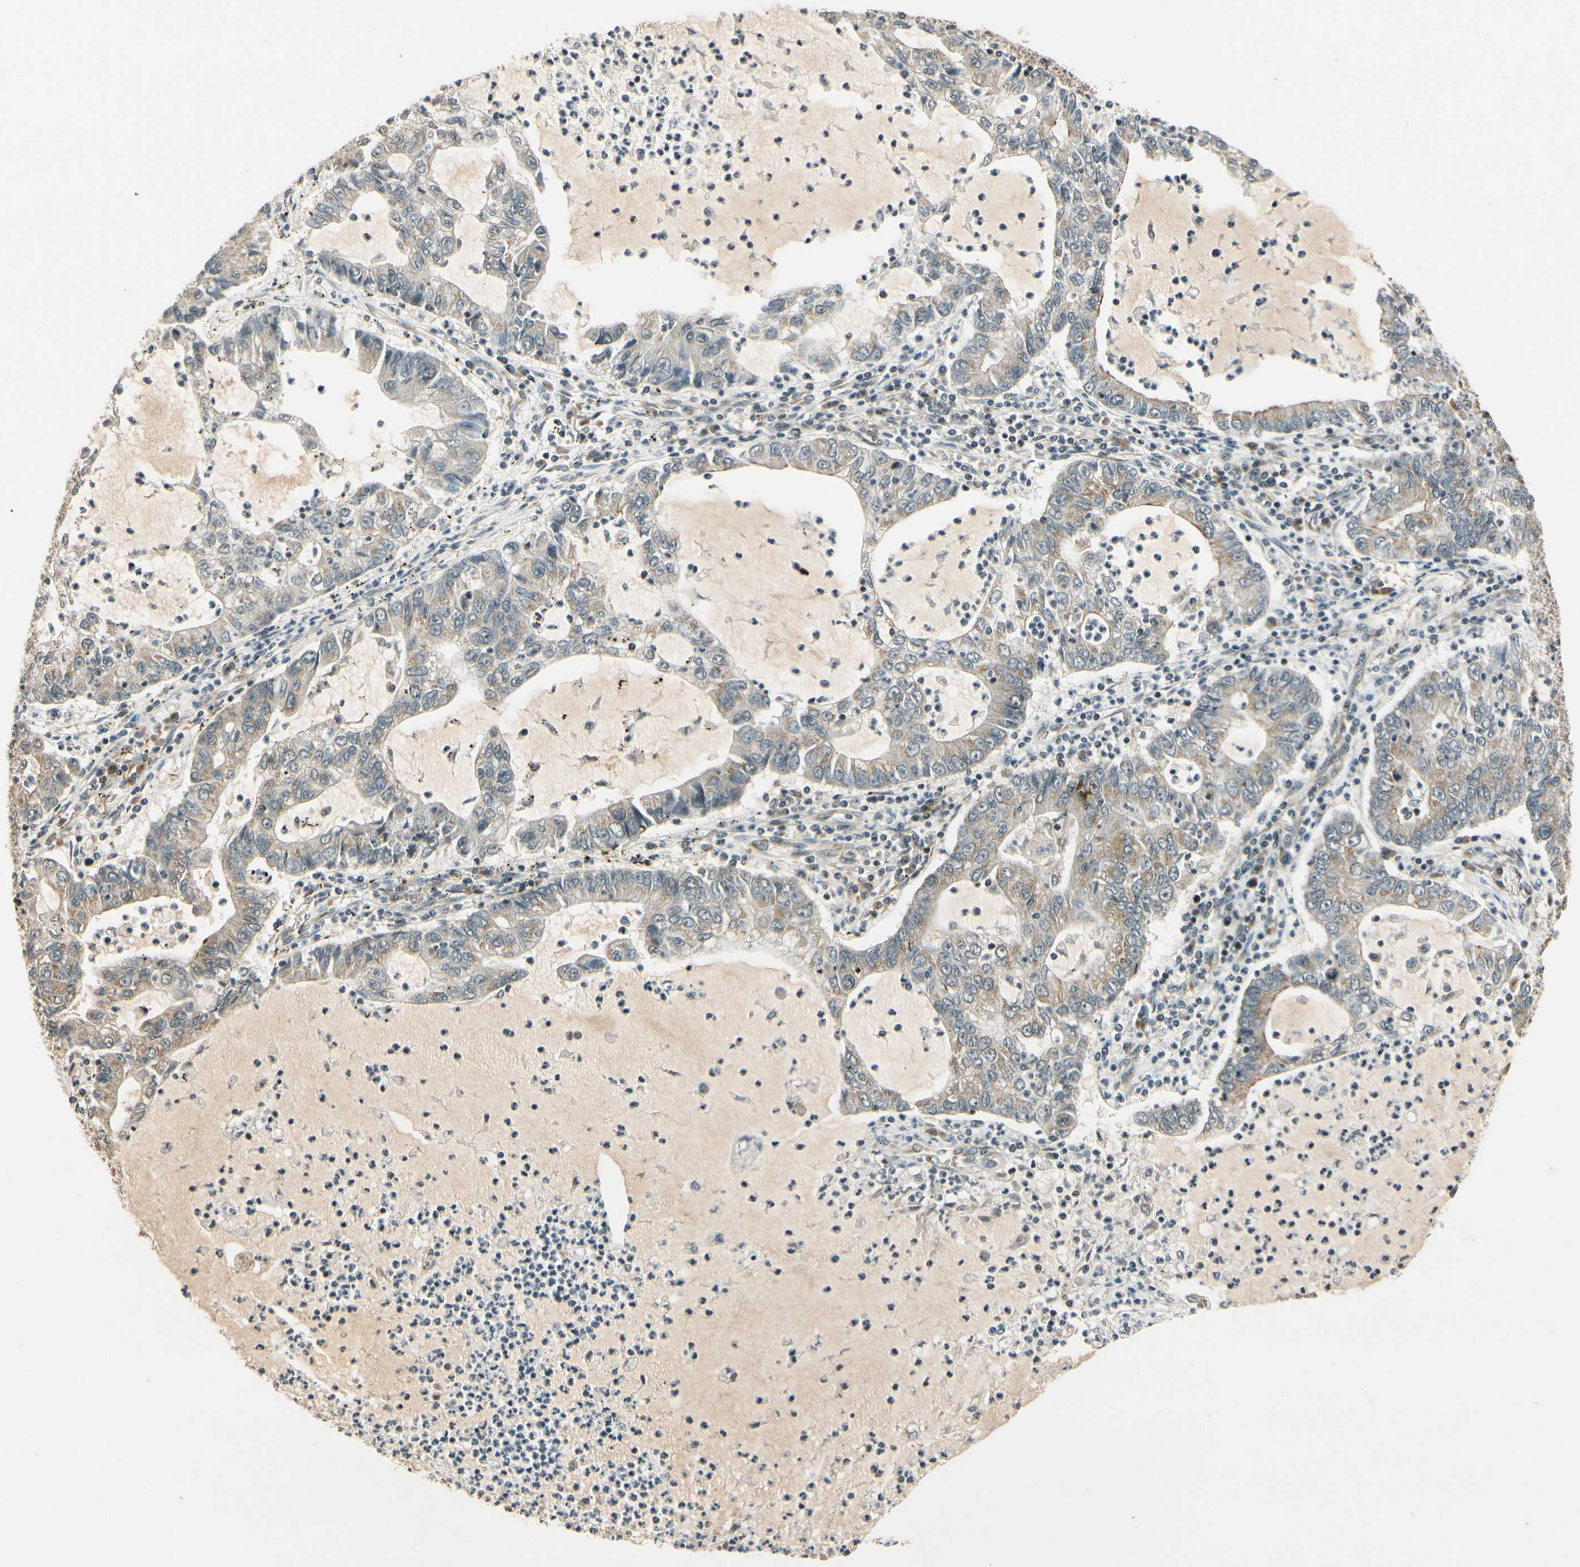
{"staining": {"intensity": "weak", "quantity": "<25%", "location": "cytoplasmic/membranous"}, "tissue": "lung cancer", "cell_type": "Tumor cells", "image_type": "cancer", "snomed": [{"axis": "morphology", "description": "Adenocarcinoma, NOS"}, {"axis": "topography", "description": "Lung"}], "caption": "The histopathology image exhibits no significant expression in tumor cells of lung adenocarcinoma.", "gene": "NEO1", "patient": {"sex": "female", "age": 51}}